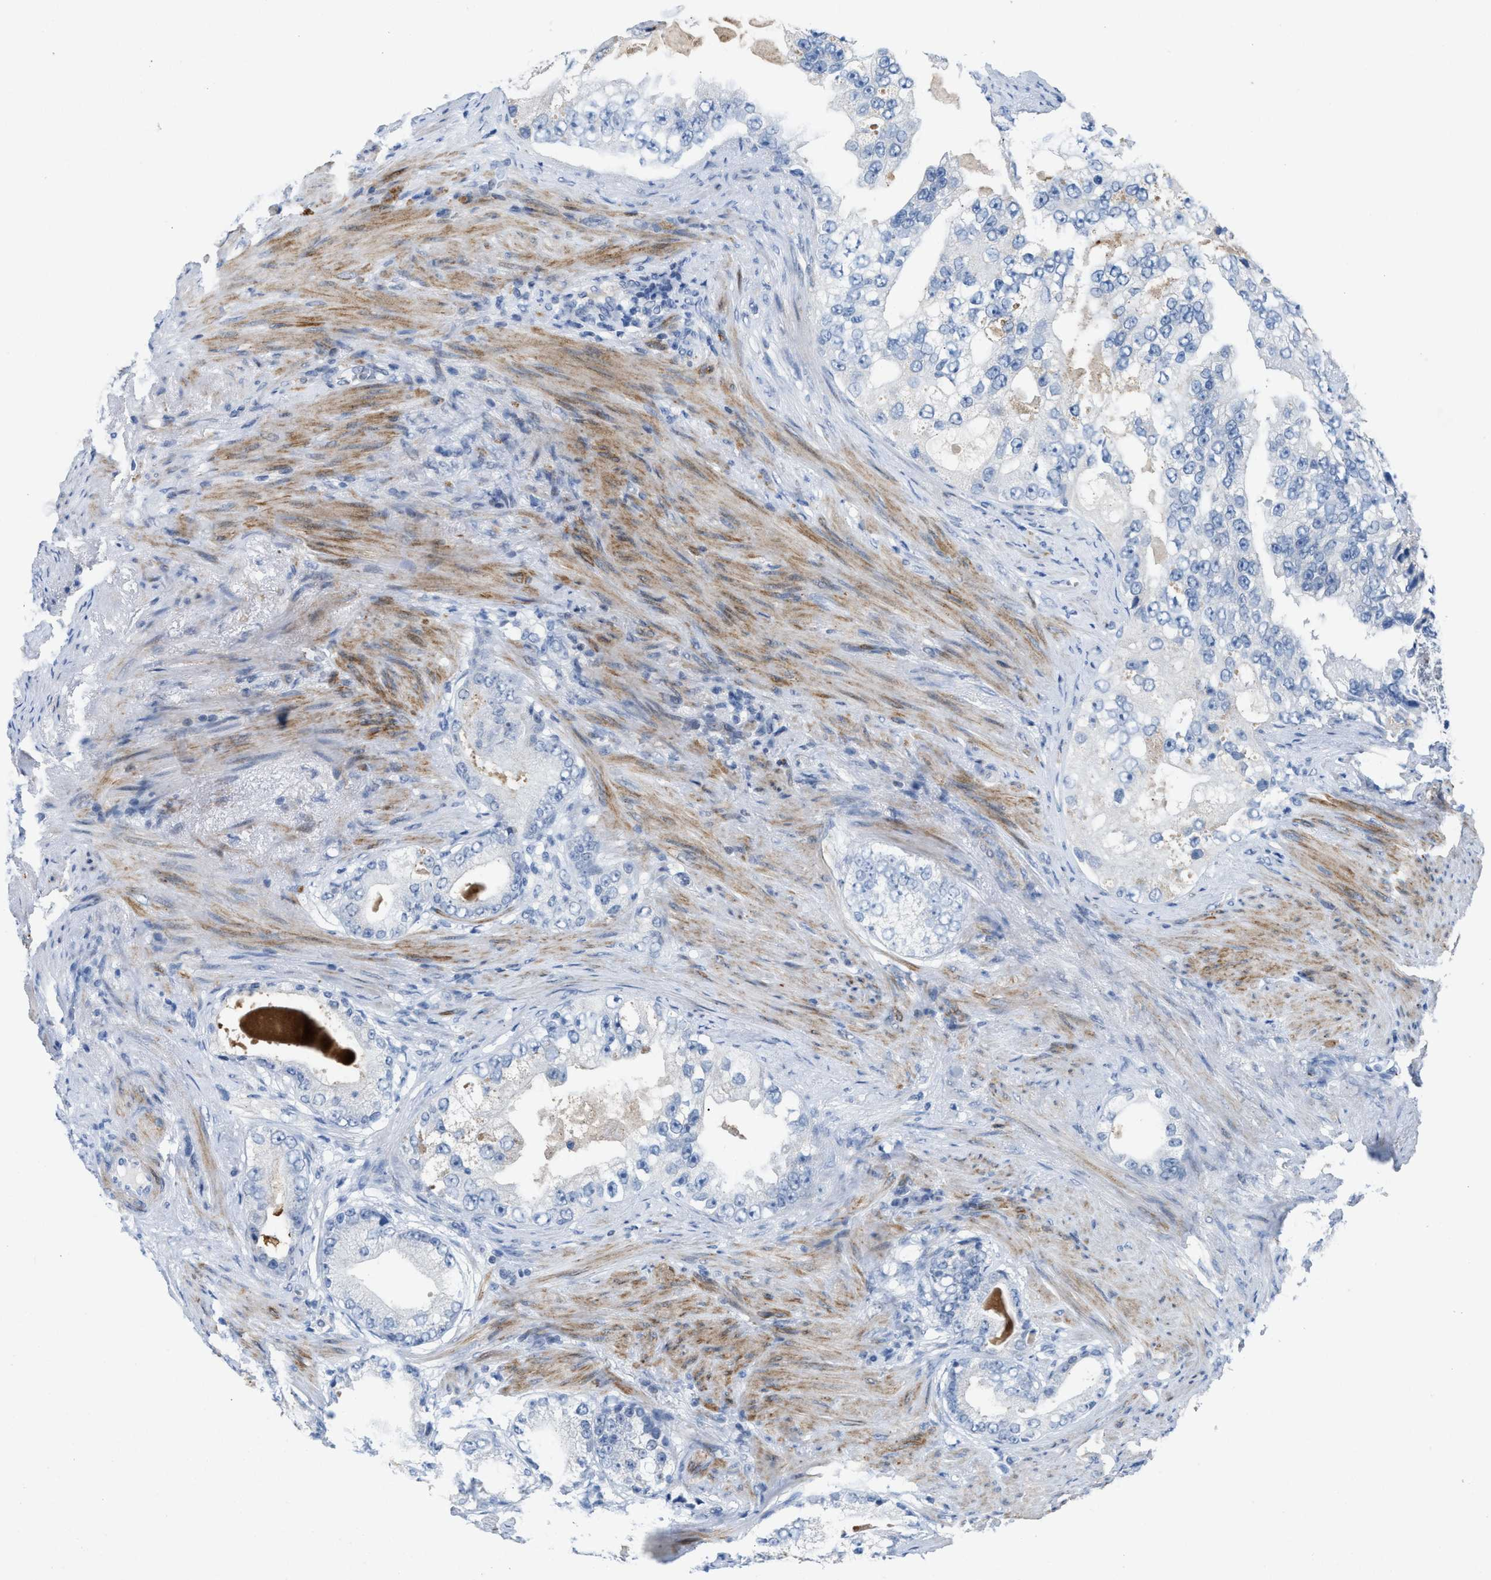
{"staining": {"intensity": "negative", "quantity": "none", "location": "none"}, "tissue": "prostate cancer", "cell_type": "Tumor cells", "image_type": "cancer", "snomed": [{"axis": "morphology", "description": "Adenocarcinoma, High grade"}, {"axis": "topography", "description": "Prostate"}], "caption": "Prostate cancer stained for a protein using immunohistochemistry (IHC) reveals no expression tumor cells.", "gene": "SLC5A5", "patient": {"sex": "male", "age": 66}}